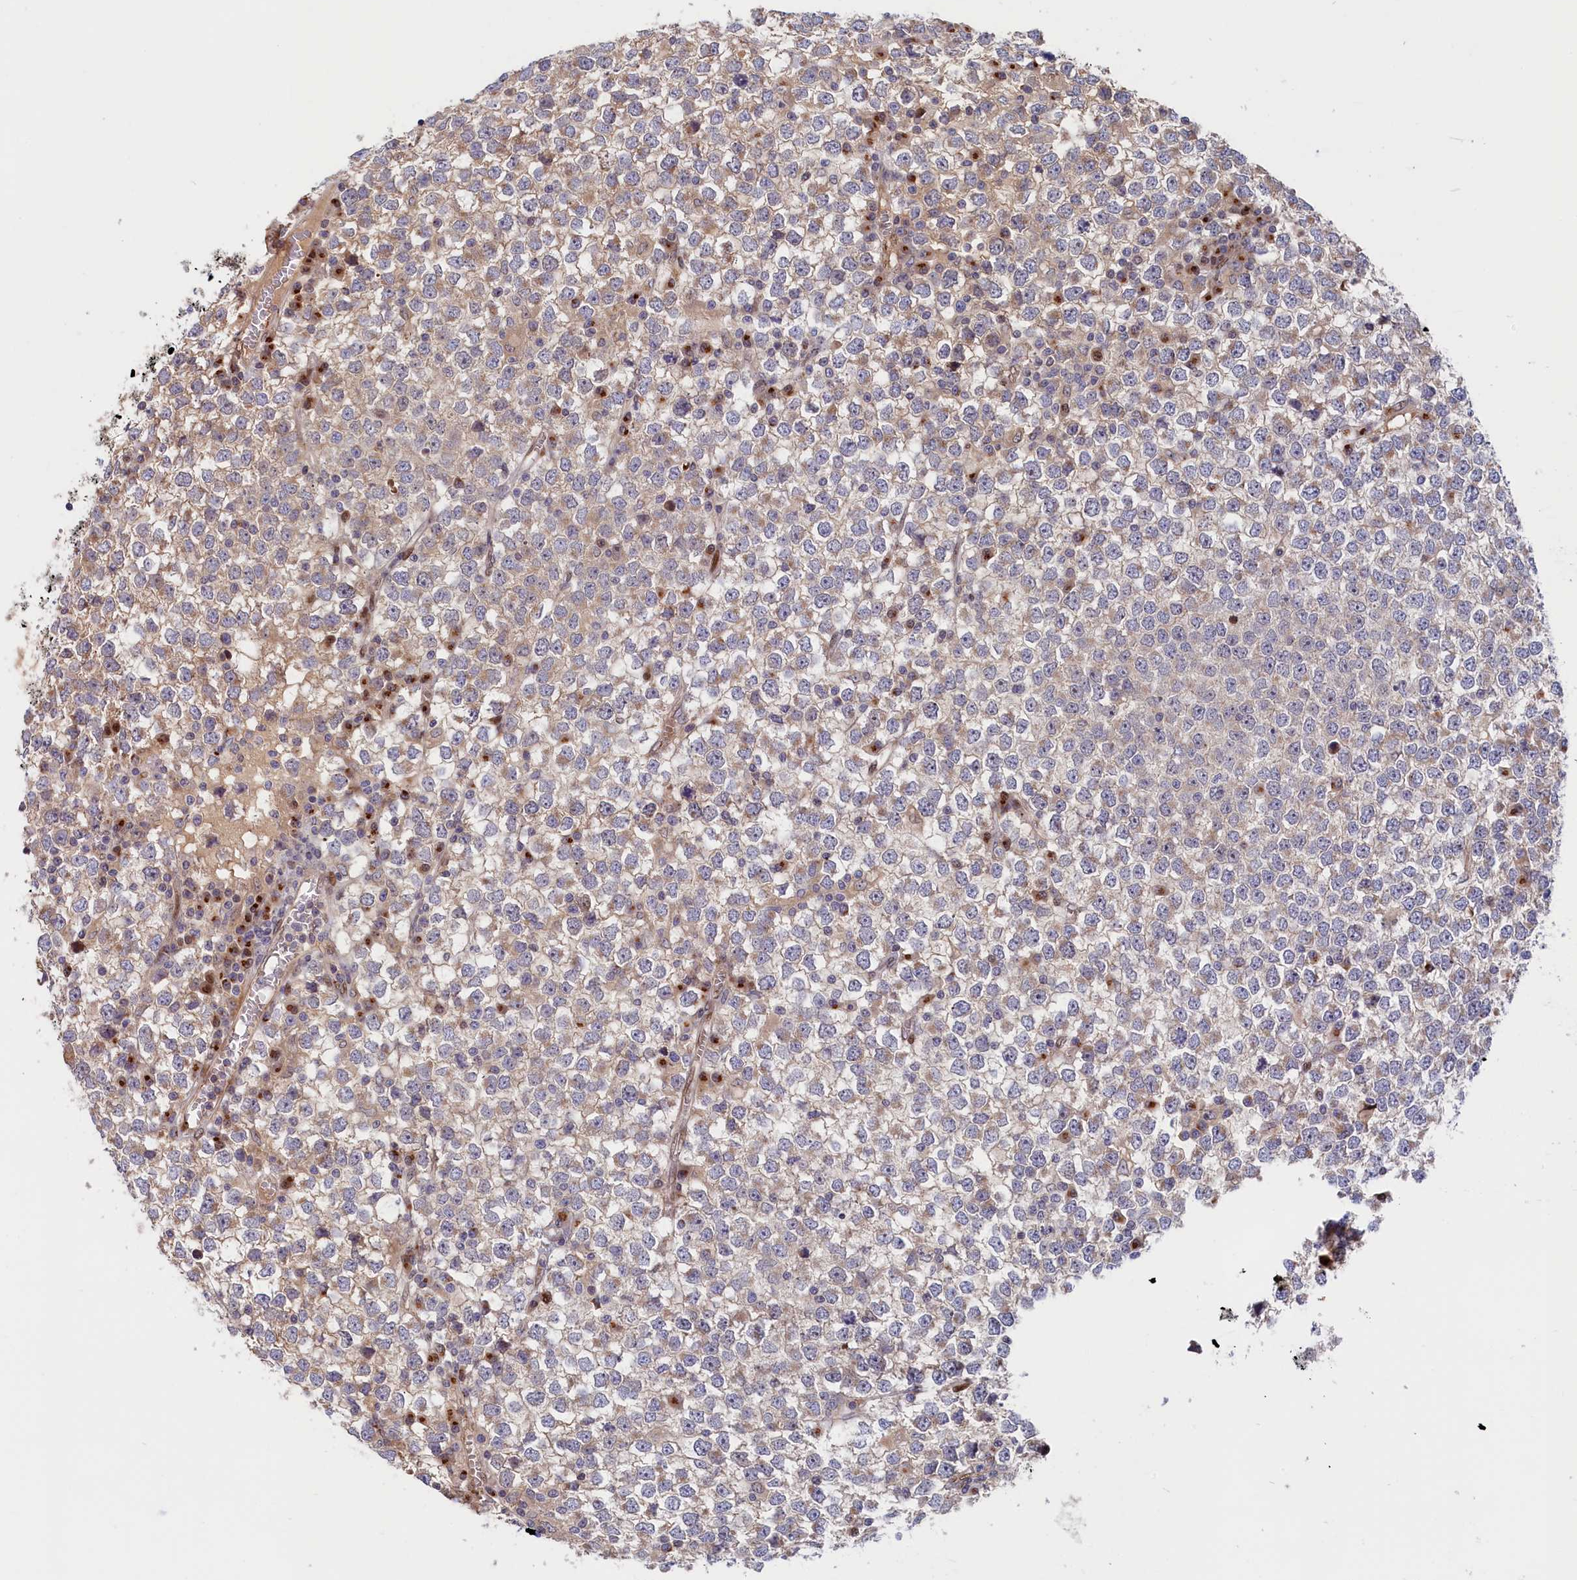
{"staining": {"intensity": "negative", "quantity": "none", "location": "none"}, "tissue": "testis cancer", "cell_type": "Tumor cells", "image_type": "cancer", "snomed": [{"axis": "morphology", "description": "Seminoma, NOS"}, {"axis": "topography", "description": "Testis"}], "caption": "High power microscopy histopathology image of an IHC photomicrograph of seminoma (testis), revealing no significant staining in tumor cells. (DAB immunohistochemistry (IHC) visualized using brightfield microscopy, high magnification).", "gene": "CHST12", "patient": {"sex": "male", "age": 65}}